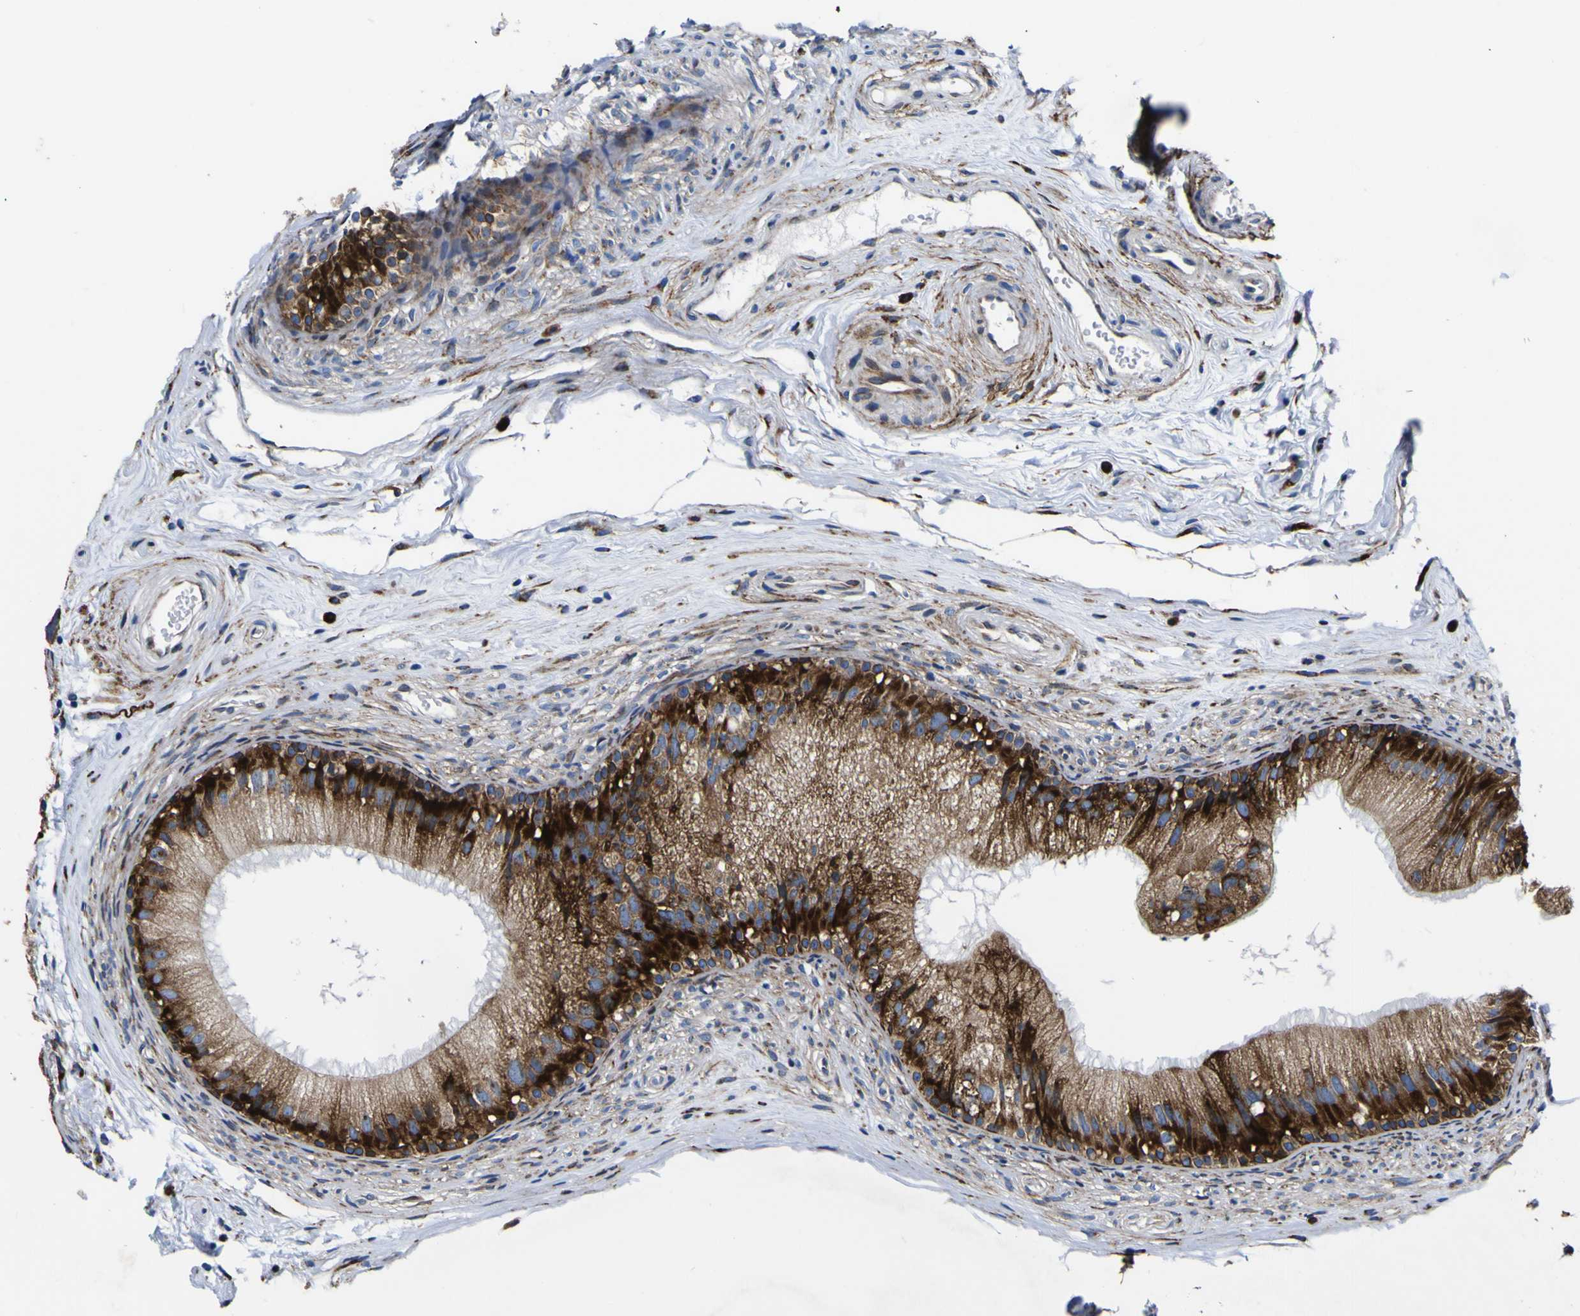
{"staining": {"intensity": "strong", "quantity": ">75%", "location": "cytoplasmic/membranous"}, "tissue": "epididymis", "cell_type": "Glandular cells", "image_type": "normal", "snomed": [{"axis": "morphology", "description": "Normal tissue, NOS"}, {"axis": "topography", "description": "Epididymis"}], "caption": "A high-resolution micrograph shows immunohistochemistry staining of unremarkable epididymis, which displays strong cytoplasmic/membranous expression in approximately >75% of glandular cells.", "gene": "SCD", "patient": {"sex": "male", "age": 56}}